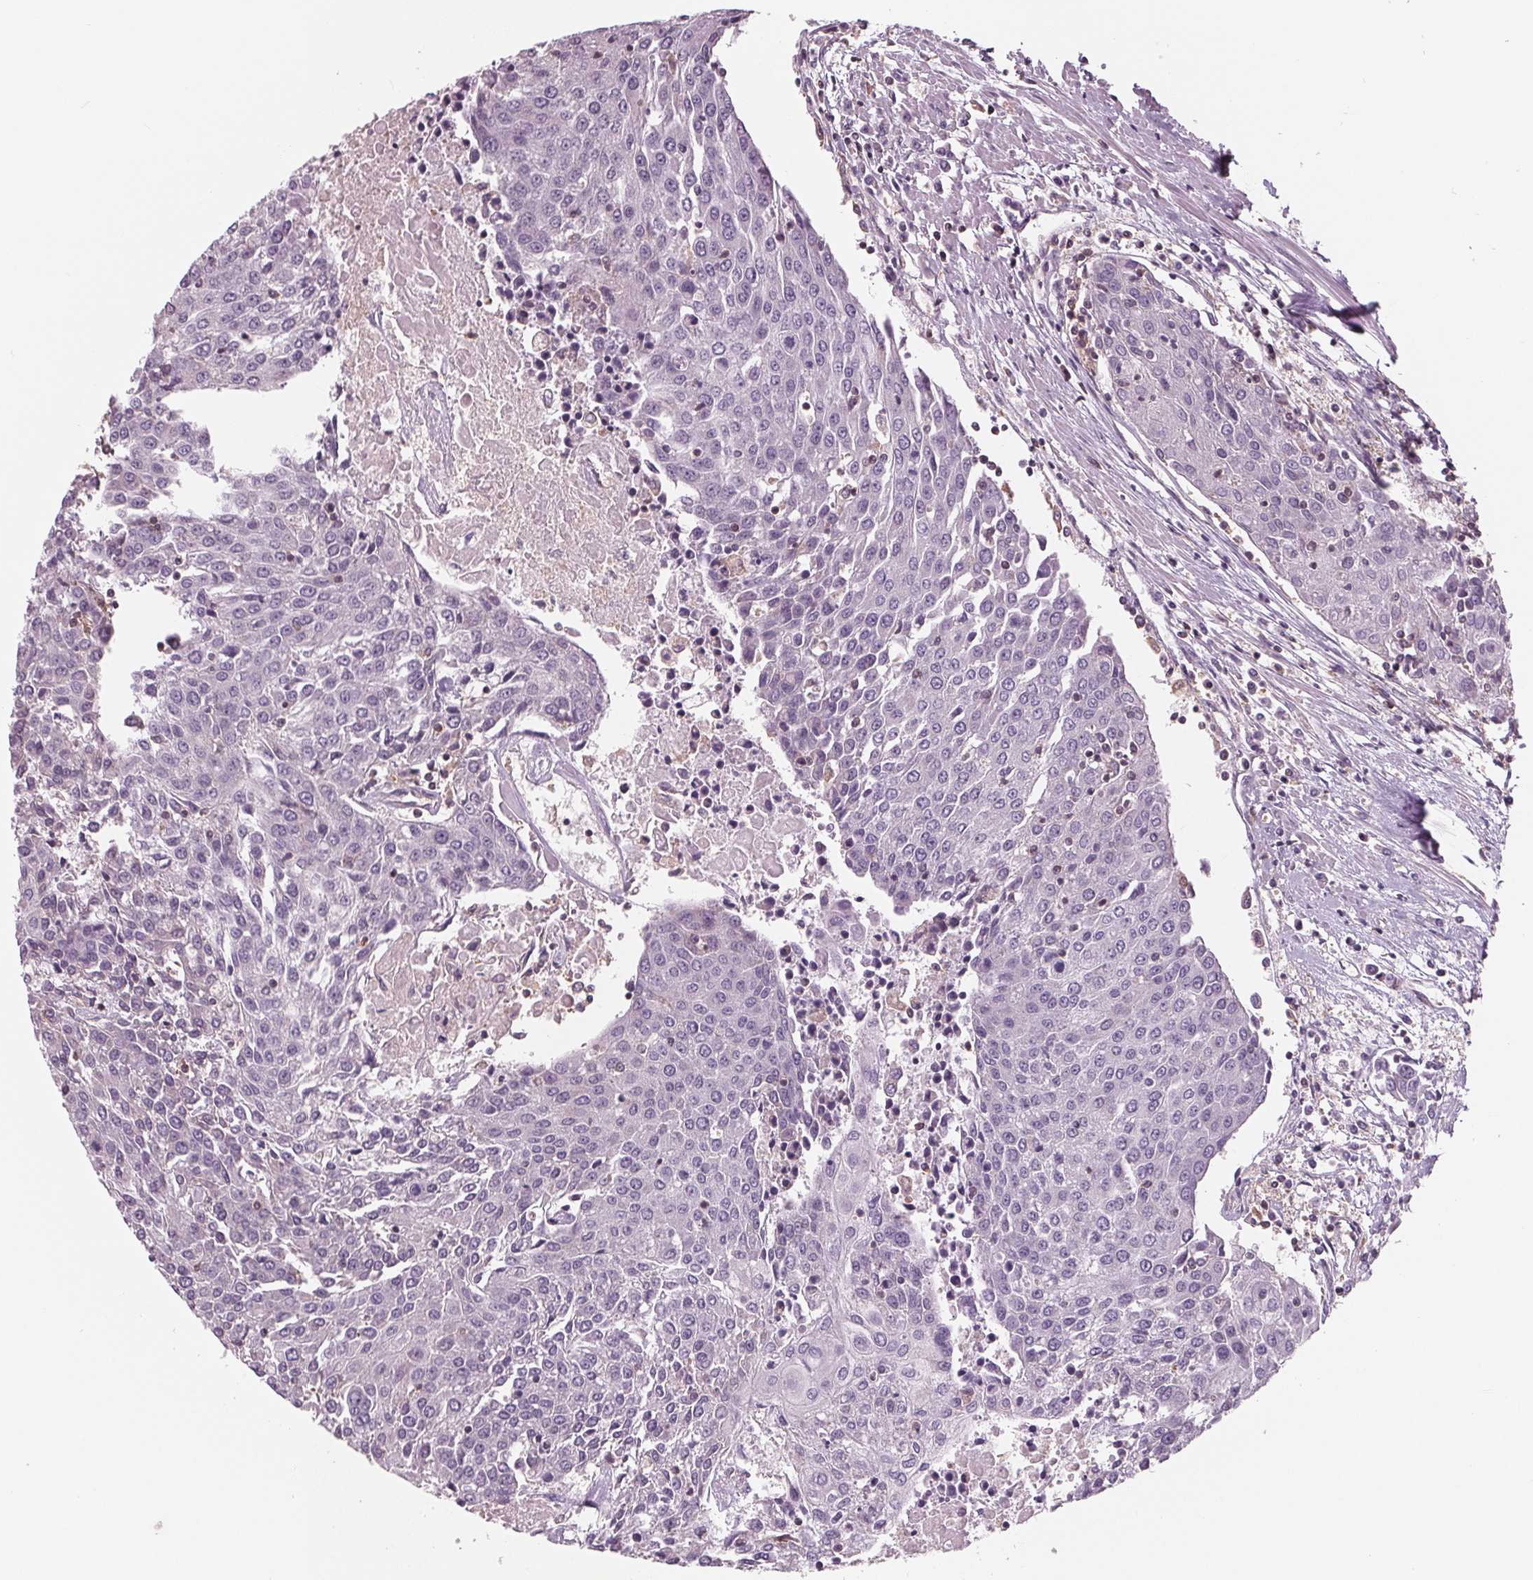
{"staining": {"intensity": "negative", "quantity": "none", "location": "none"}, "tissue": "urothelial cancer", "cell_type": "Tumor cells", "image_type": "cancer", "snomed": [{"axis": "morphology", "description": "Urothelial carcinoma, High grade"}, {"axis": "topography", "description": "Urinary bladder"}], "caption": "Immunohistochemical staining of urothelial cancer demonstrates no significant positivity in tumor cells.", "gene": "ARHGAP25", "patient": {"sex": "female", "age": 85}}